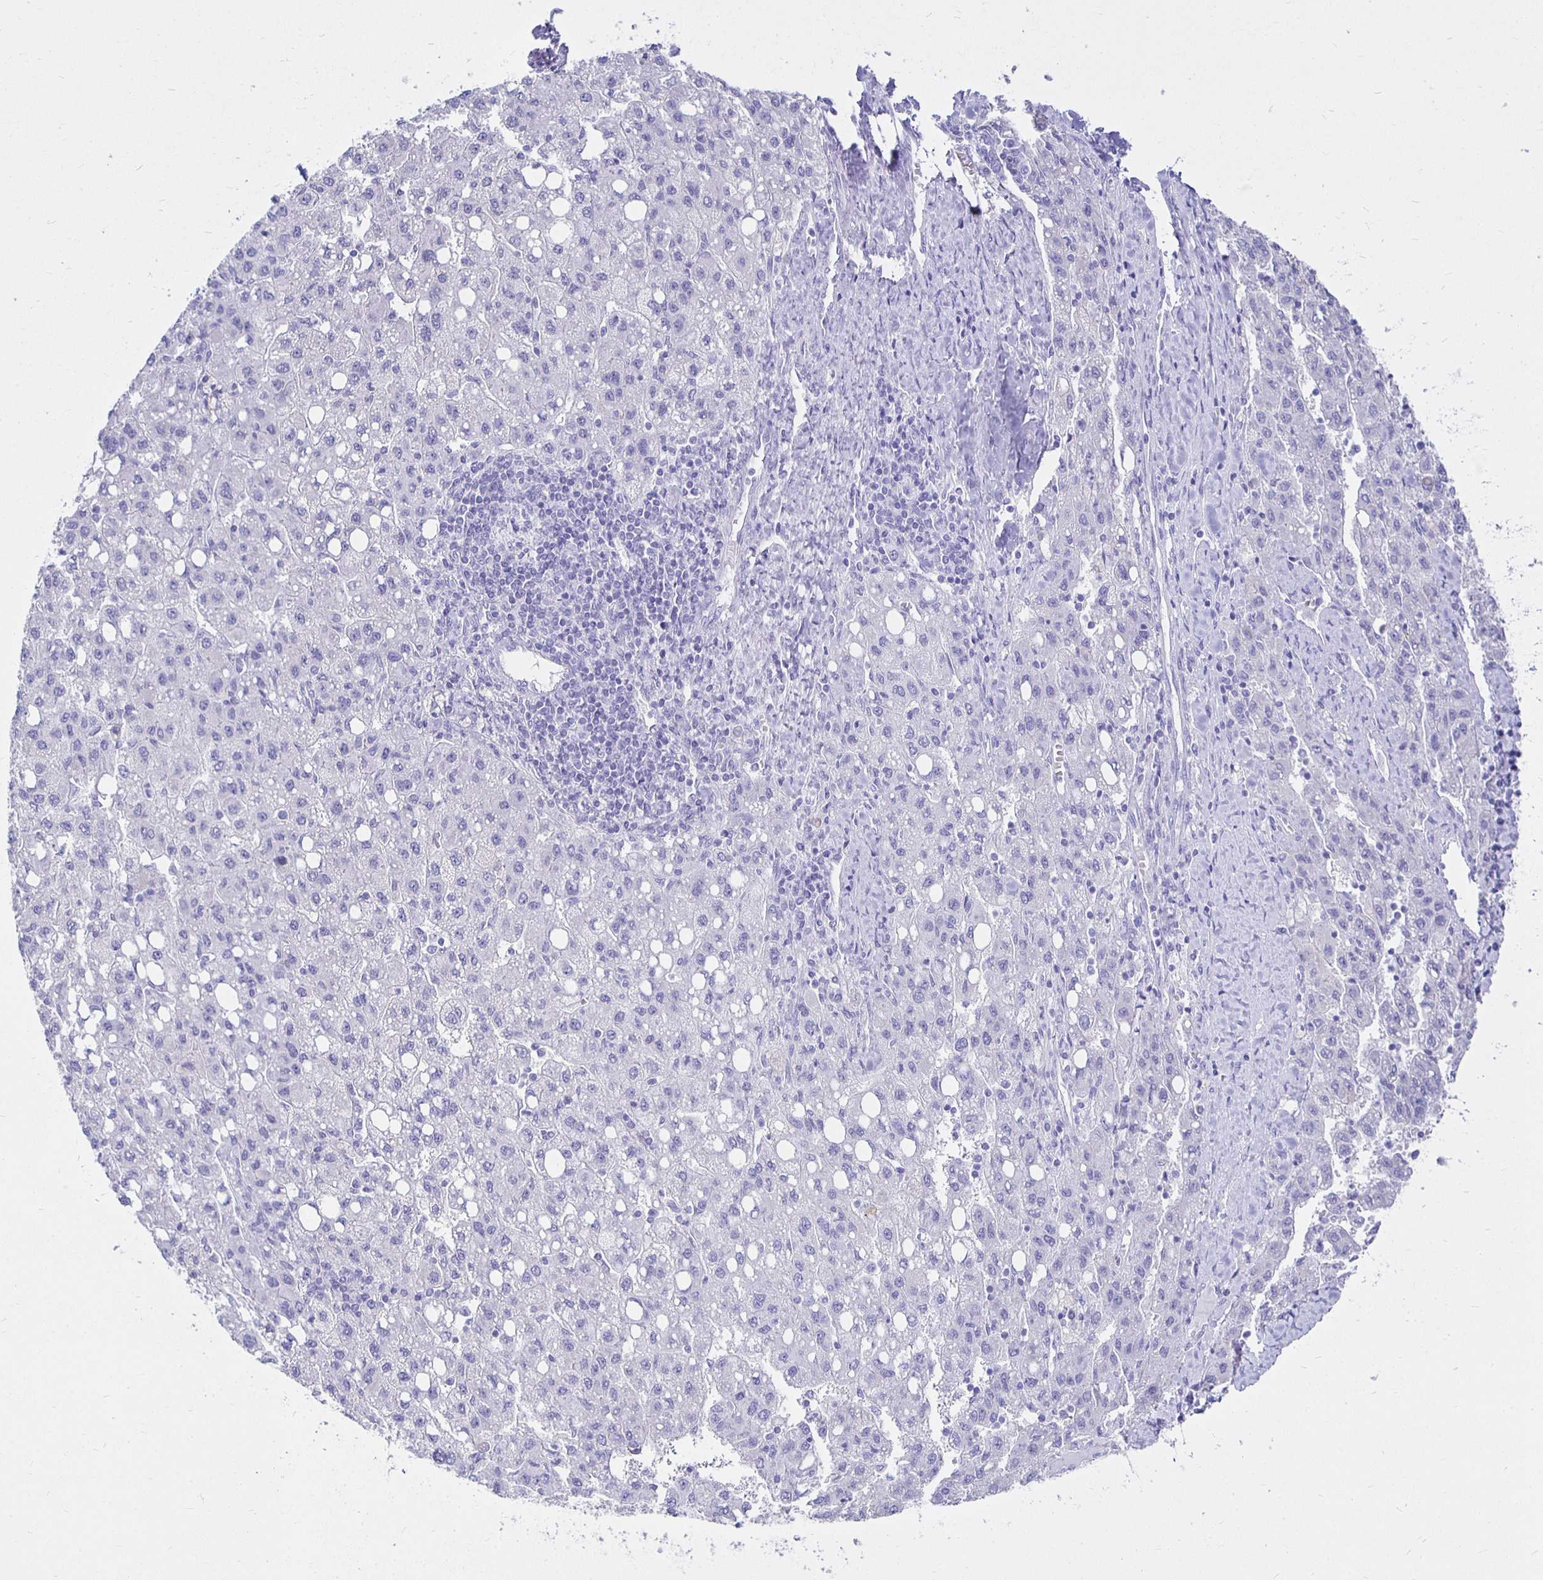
{"staining": {"intensity": "negative", "quantity": "none", "location": "none"}, "tissue": "liver cancer", "cell_type": "Tumor cells", "image_type": "cancer", "snomed": [{"axis": "morphology", "description": "Carcinoma, Hepatocellular, NOS"}, {"axis": "topography", "description": "Liver"}], "caption": "The micrograph reveals no significant staining in tumor cells of liver hepatocellular carcinoma.", "gene": "UMOD", "patient": {"sex": "female", "age": 82}}